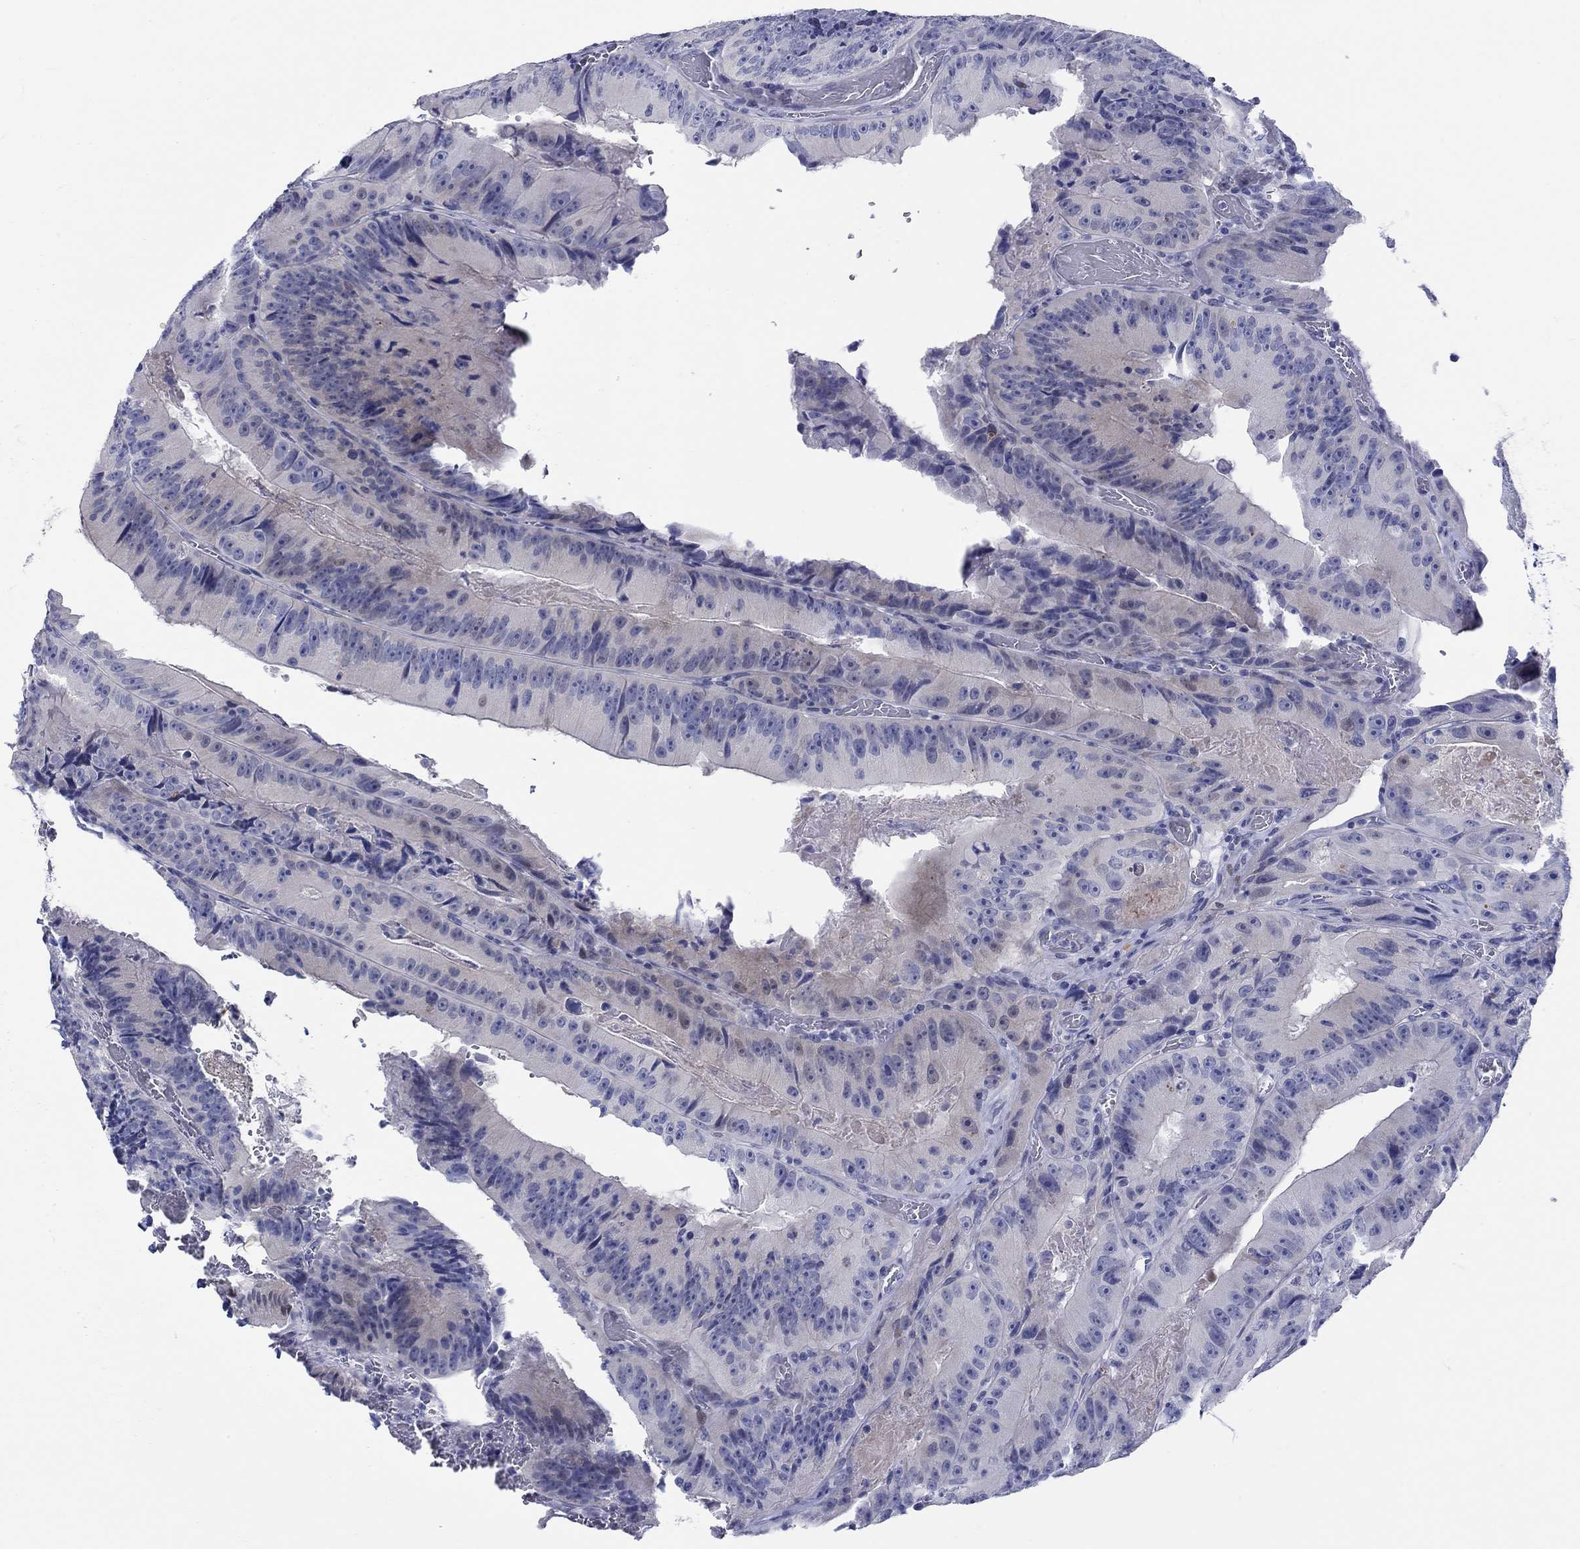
{"staining": {"intensity": "weak", "quantity": "<25%", "location": "cytoplasmic/membranous"}, "tissue": "colorectal cancer", "cell_type": "Tumor cells", "image_type": "cancer", "snomed": [{"axis": "morphology", "description": "Adenocarcinoma, NOS"}, {"axis": "topography", "description": "Colon"}], "caption": "Tumor cells show no significant protein staining in colorectal cancer.", "gene": "CRYGS", "patient": {"sex": "female", "age": 86}}